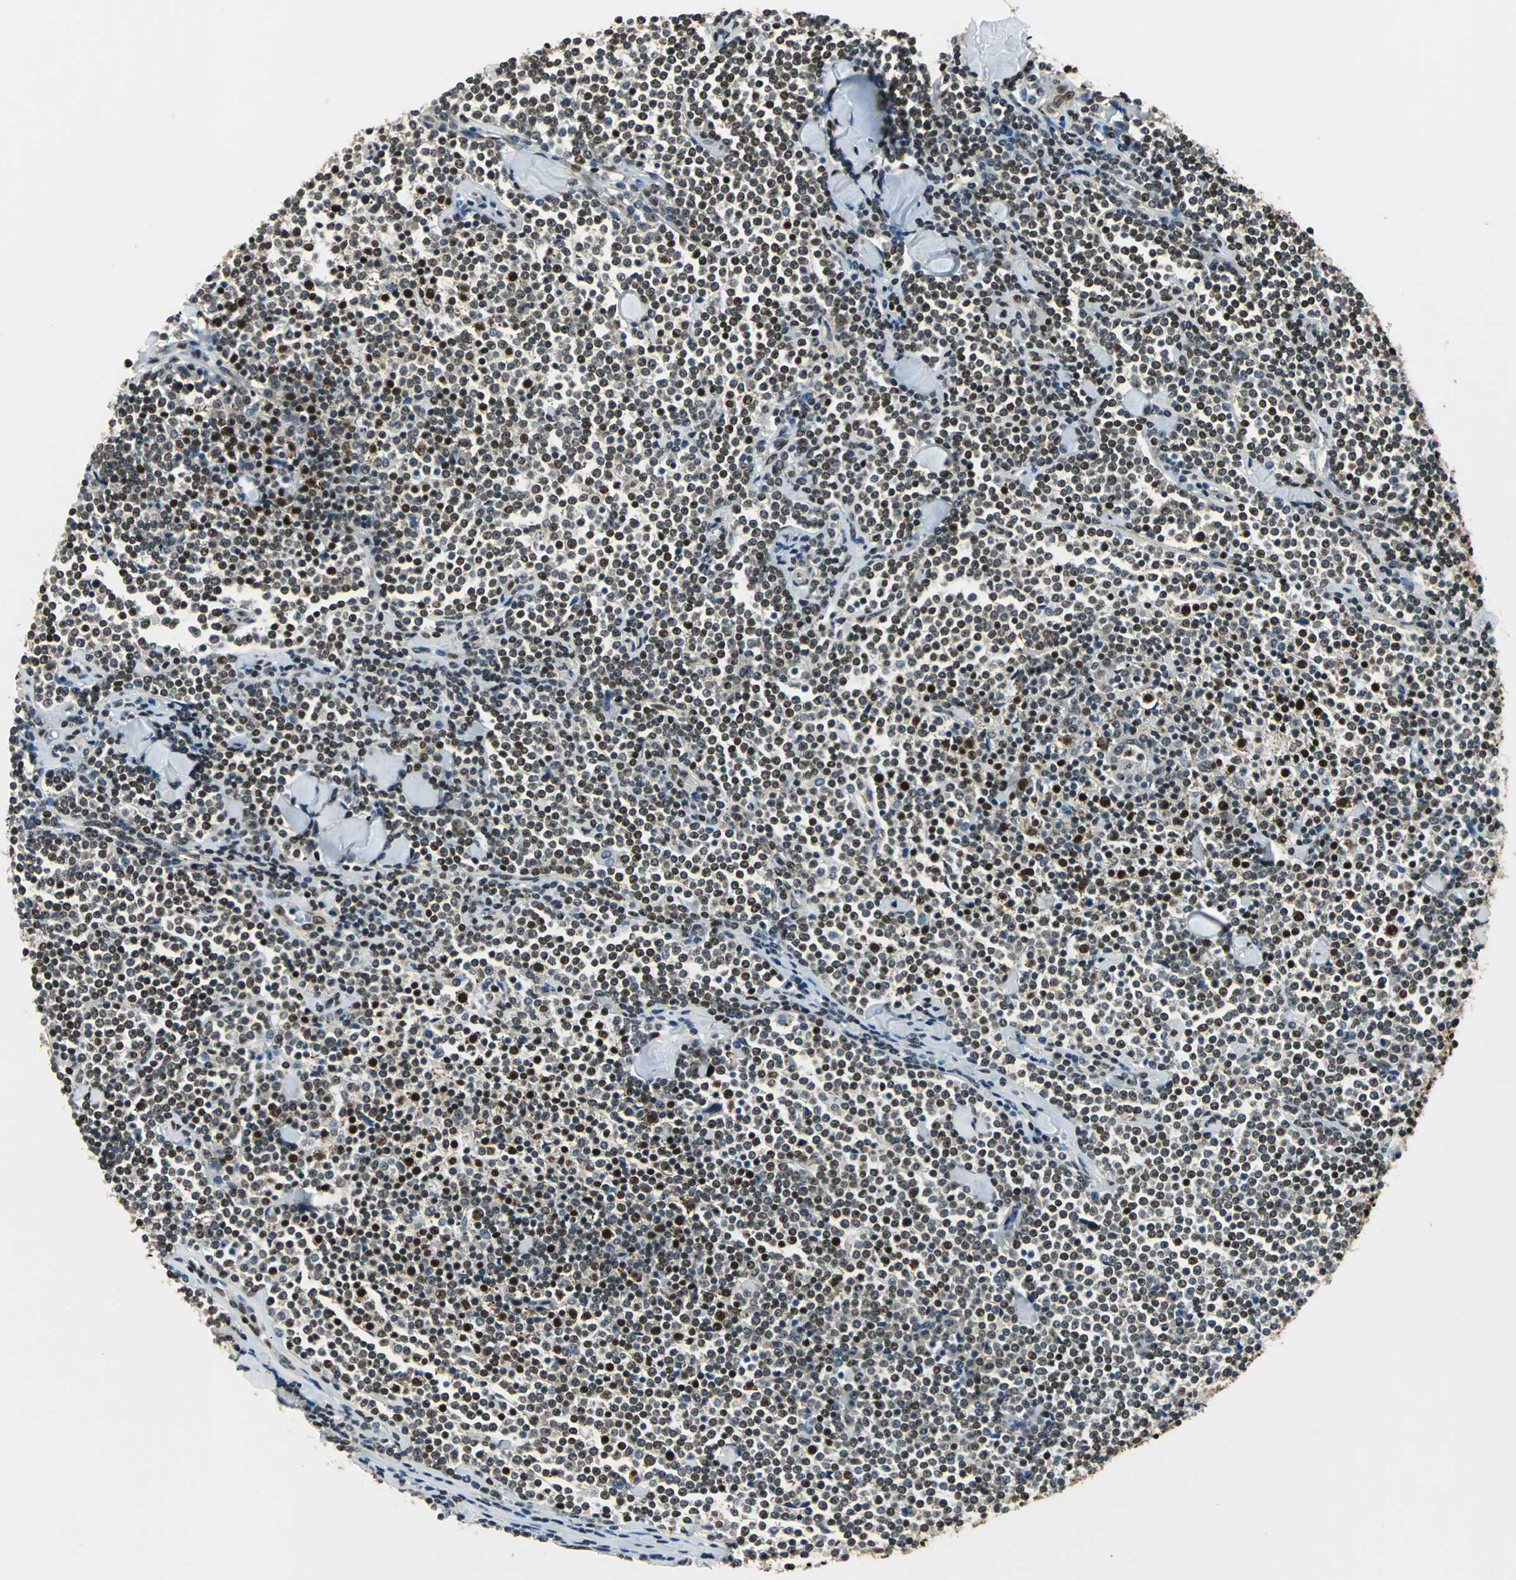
{"staining": {"intensity": "strong", "quantity": ">75%", "location": "nuclear"}, "tissue": "lymphoma", "cell_type": "Tumor cells", "image_type": "cancer", "snomed": [{"axis": "morphology", "description": "Malignant lymphoma, non-Hodgkin's type, Low grade"}, {"axis": "topography", "description": "Soft tissue"}], "caption": "A histopathology image of human lymphoma stained for a protein displays strong nuclear brown staining in tumor cells.", "gene": "RBM14", "patient": {"sex": "male", "age": 92}}